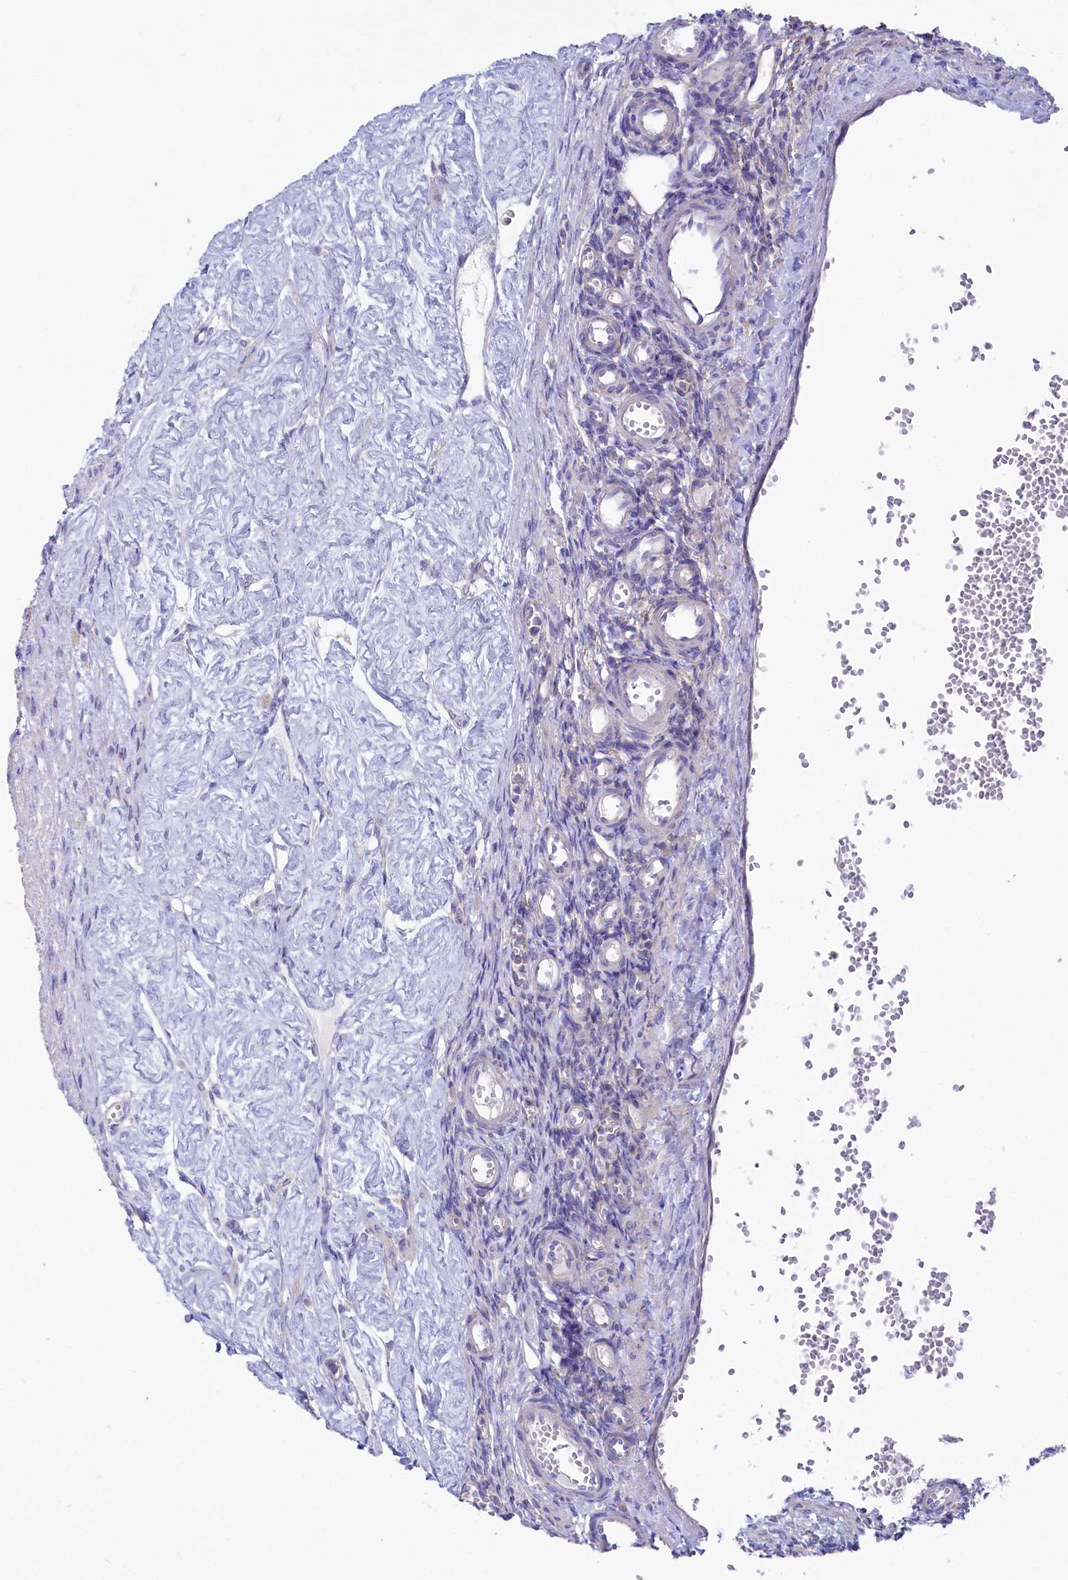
{"staining": {"intensity": "negative", "quantity": "none", "location": "none"}, "tissue": "ovary", "cell_type": "Ovarian stroma cells", "image_type": "normal", "snomed": [{"axis": "morphology", "description": "Normal tissue, NOS"}, {"axis": "morphology", "description": "Cyst, NOS"}, {"axis": "topography", "description": "Ovary"}], "caption": "DAB immunohistochemical staining of unremarkable ovary shows no significant positivity in ovarian stroma cells.", "gene": "VPS26B", "patient": {"sex": "female", "age": 33}}